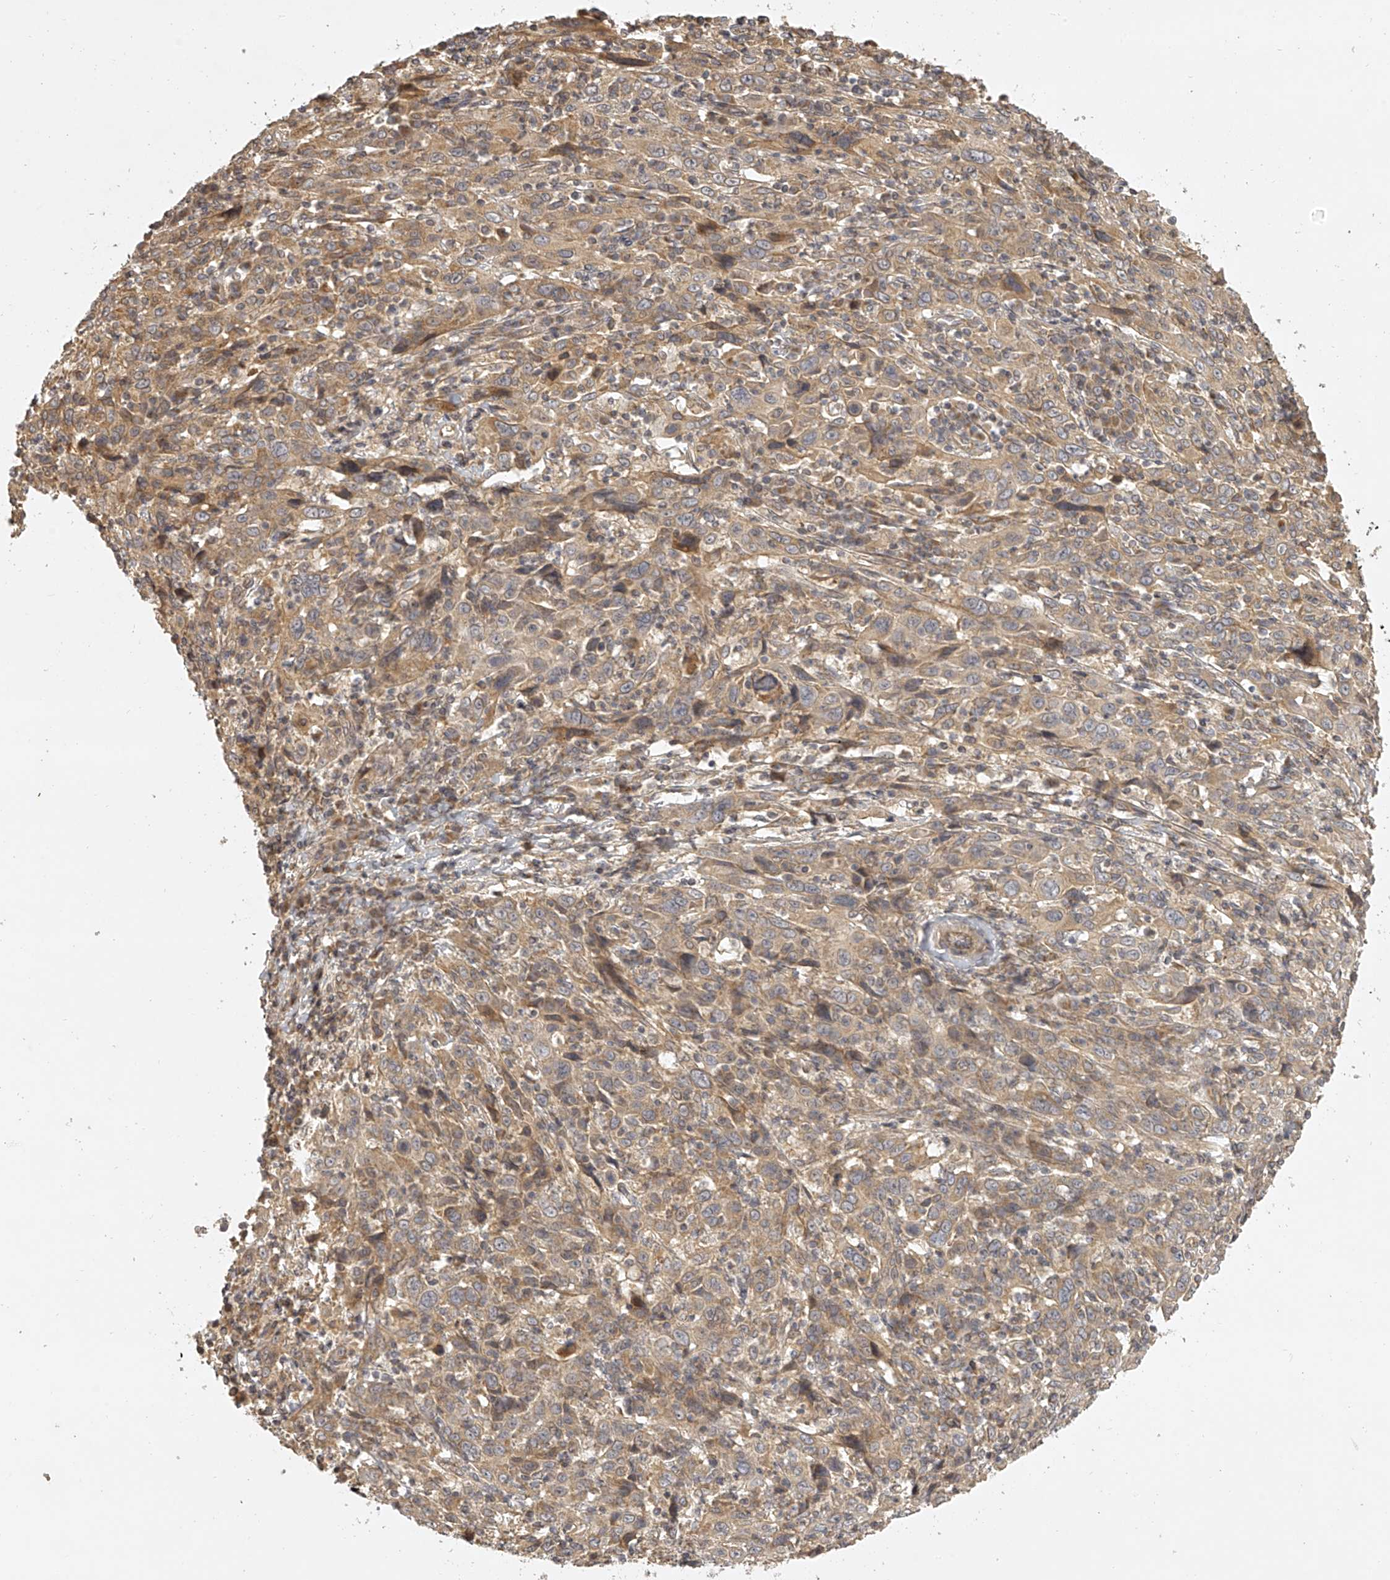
{"staining": {"intensity": "weak", "quantity": ">75%", "location": "cytoplasmic/membranous"}, "tissue": "cervical cancer", "cell_type": "Tumor cells", "image_type": "cancer", "snomed": [{"axis": "morphology", "description": "Squamous cell carcinoma, NOS"}, {"axis": "topography", "description": "Cervix"}], "caption": "An image of human squamous cell carcinoma (cervical) stained for a protein displays weak cytoplasmic/membranous brown staining in tumor cells. The staining is performed using DAB brown chromogen to label protein expression. The nuclei are counter-stained blue using hematoxylin.", "gene": "NFS1", "patient": {"sex": "female", "age": 46}}